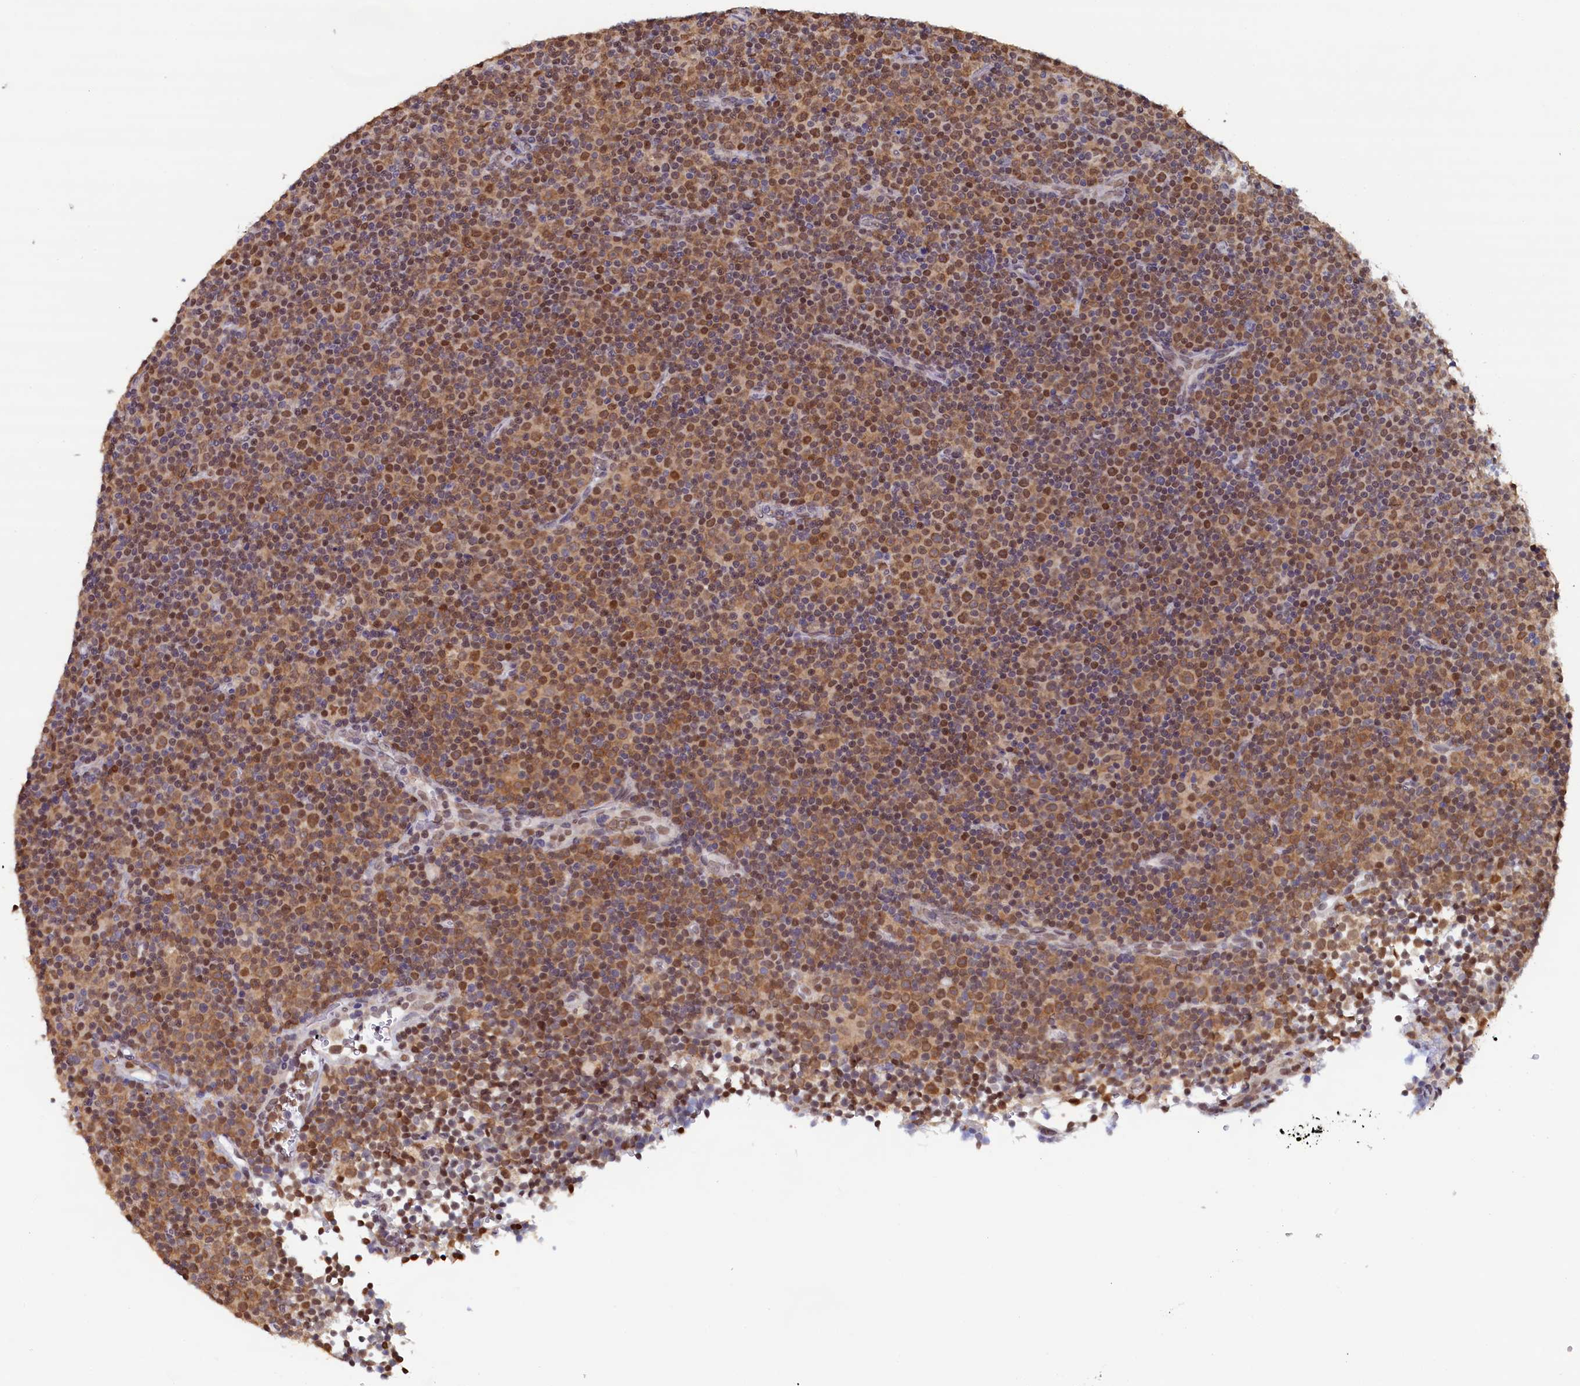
{"staining": {"intensity": "moderate", "quantity": ">75%", "location": "cytoplasmic/membranous,nuclear"}, "tissue": "lymphoma", "cell_type": "Tumor cells", "image_type": "cancer", "snomed": [{"axis": "morphology", "description": "Malignant lymphoma, non-Hodgkin's type, Low grade"}, {"axis": "topography", "description": "Lymph node"}], "caption": "This photomicrograph exhibits immunohistochemistry (IHC) staining of malignant lymphoma, non-Hodgkin's type (low-grade), with medium moderate cytoplasmic/membranous and nuclear positivity in approximately >75% of tumor cells.", "gene": "AHCY", "patient": {"sex": "female", "age": 67}}